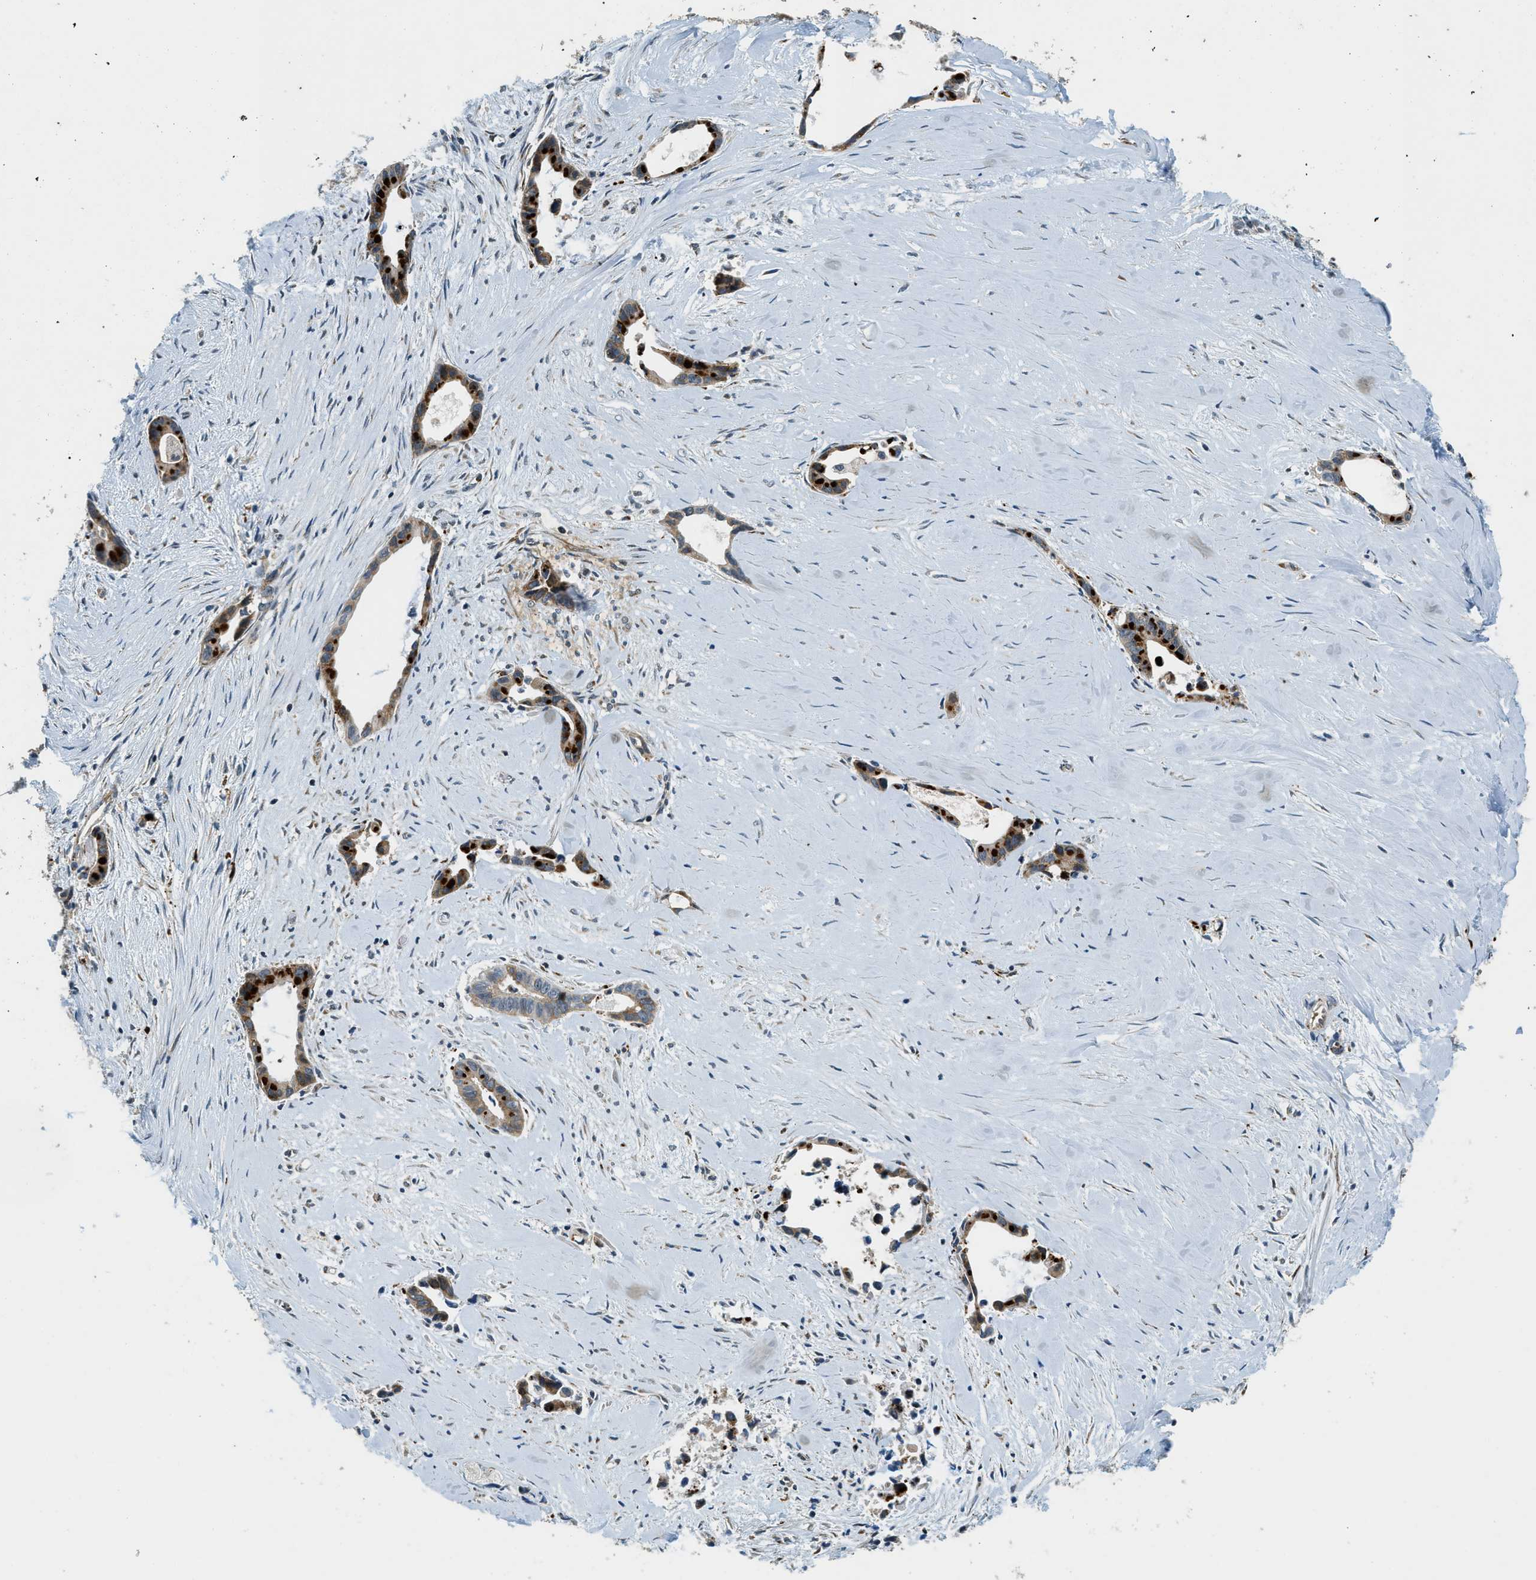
{"staining": {"intensity": "strong", "quantity": ">75%", "location": "cytoplasmic/membranous"}, "tissue": "liver cancer", "cell_type": "Tumor cells", "image_type": "cancer", "snomed": [{"axis": "morphology", "description": "Cholangiocarcinoma"}, {"axis": "topography", "description": "Liver"}], "caption": "Liver cancer was stained to show a protein in brown. There is high levels of strong cytoplasmic/membranous expression in approximately >75% of tumor cells.", "gene": "HERC2", "patient": {"sex": "female", "age": 55}}